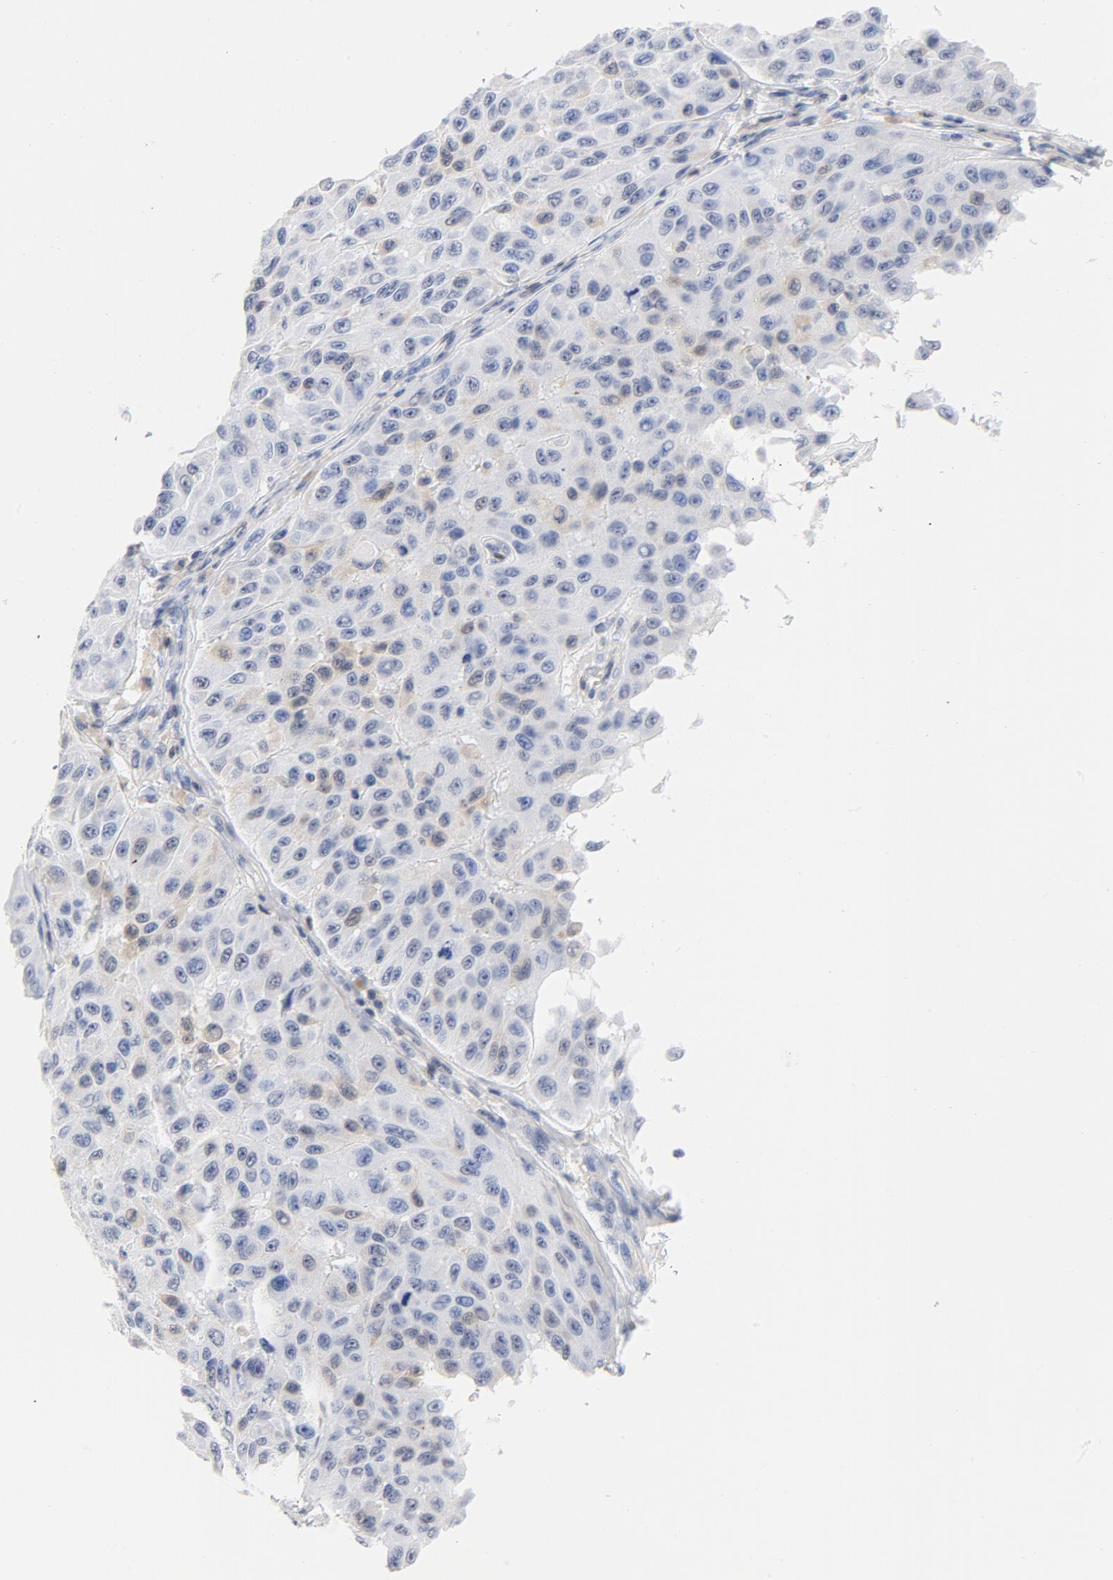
{"staining": {"intensity": "weak", "quantity": "<25%", "location": "cytoplasmic/membranous"}, "tissue": "melanoma", "cell_type": "Tumor cells", "image_type": "cancer", "snomed": [{"axis": "morphology", "description": "Malignant melanoma, NOS"}, {"axis": "topography", "description": "Skin"}], "caption": "Protein analysis of malignant melanoma reveals no significant positivity in tumor cells.", "gene": "CDKN1B", "patient": {"sex": "male", "age": 30}}